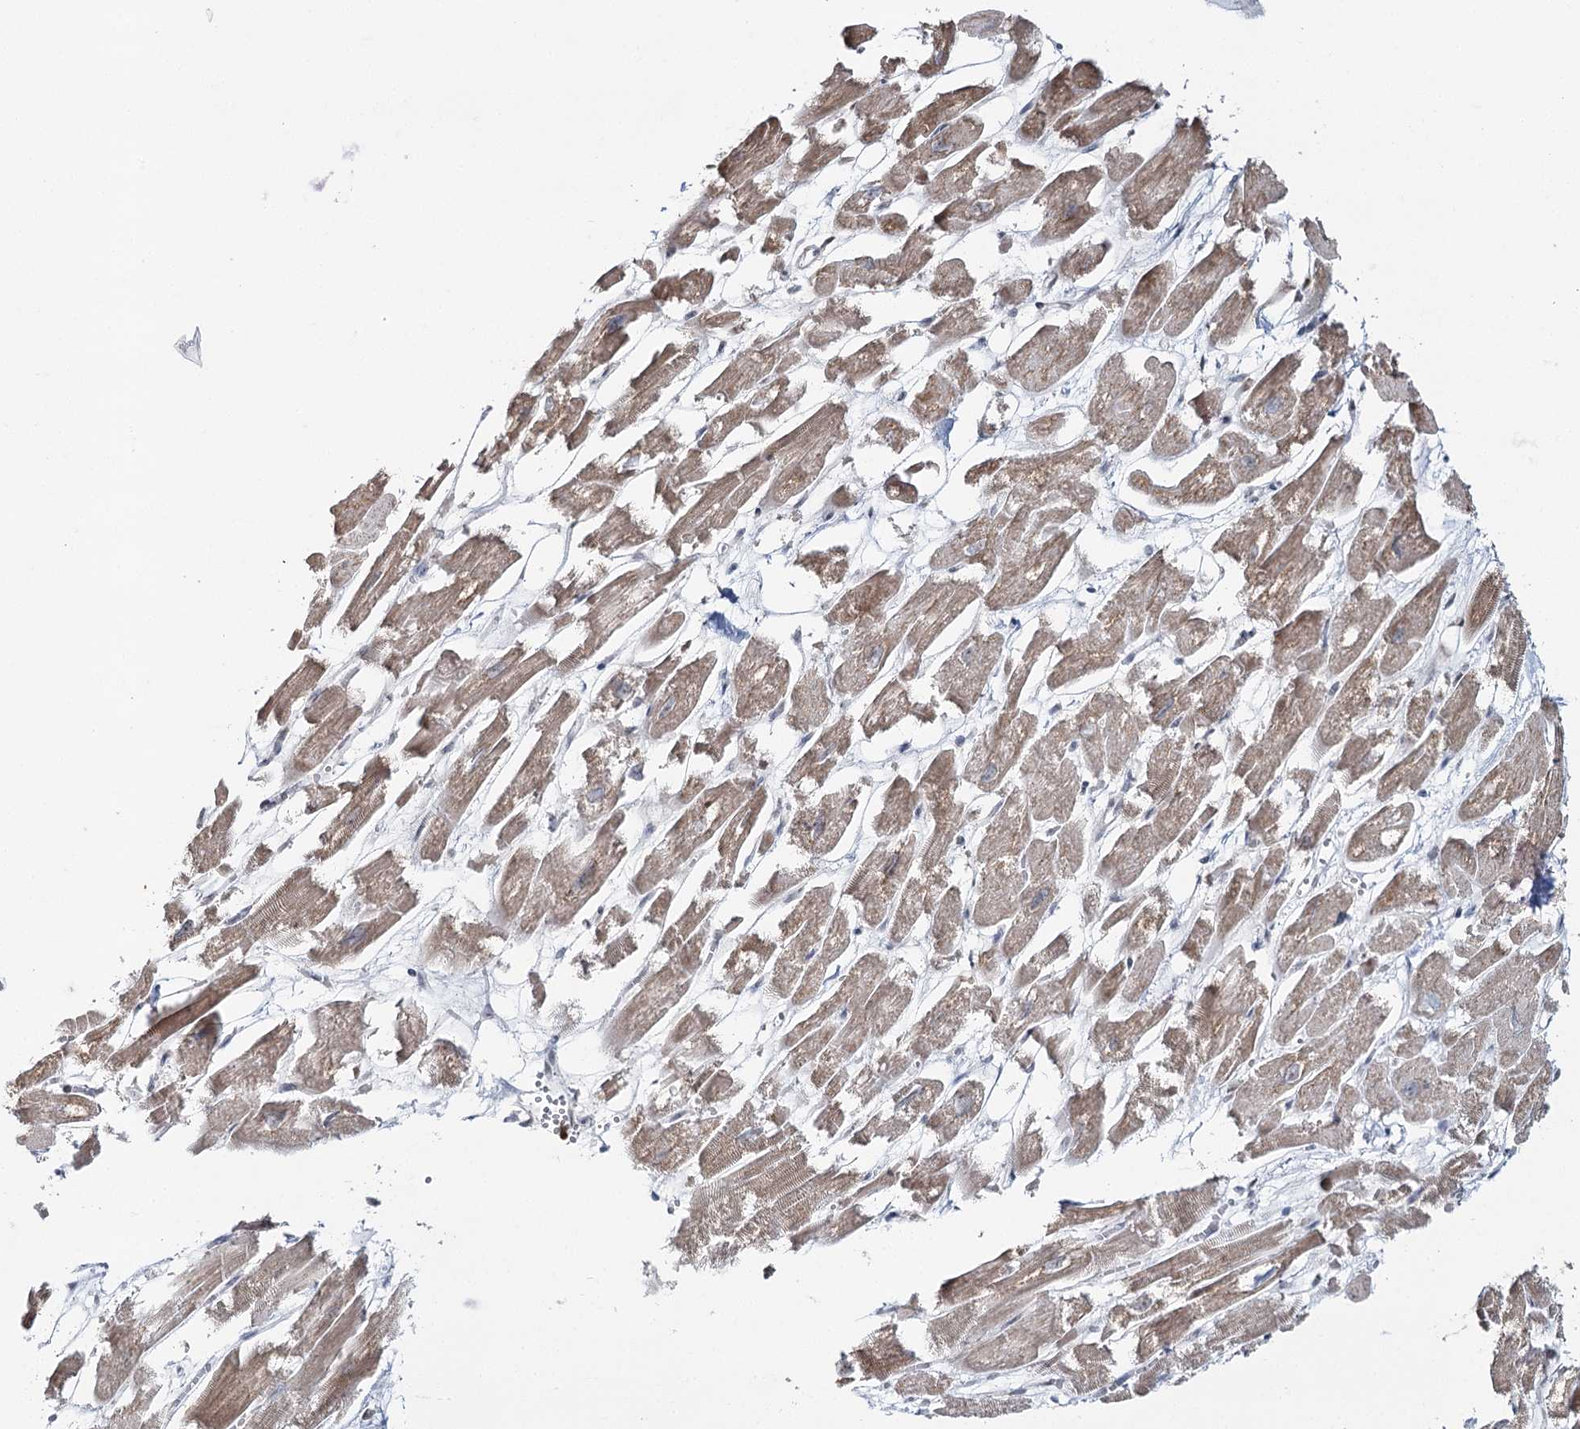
{"staining": {"intensity": "weak", "quantity": "25%-75%", "location": "cytoplasmic/membranous"}, "tissue": "heart muscle", "cell_type": "Cardiomyocytes", "image_type": "normal", "snomed": [{"axis": "morphology", "description": "Normal tissue, NOS"}, {"axis": "topography", "description": "Heart"}], "caption": "Human heart muscle stained for a protein (brown) exhibits weak cytoplasmic/membranous positive staining in approximately 25%-75% of cardiomyocytes.", "gene": "ATAD1", "patient": {"sex": "male", "age": 54}}